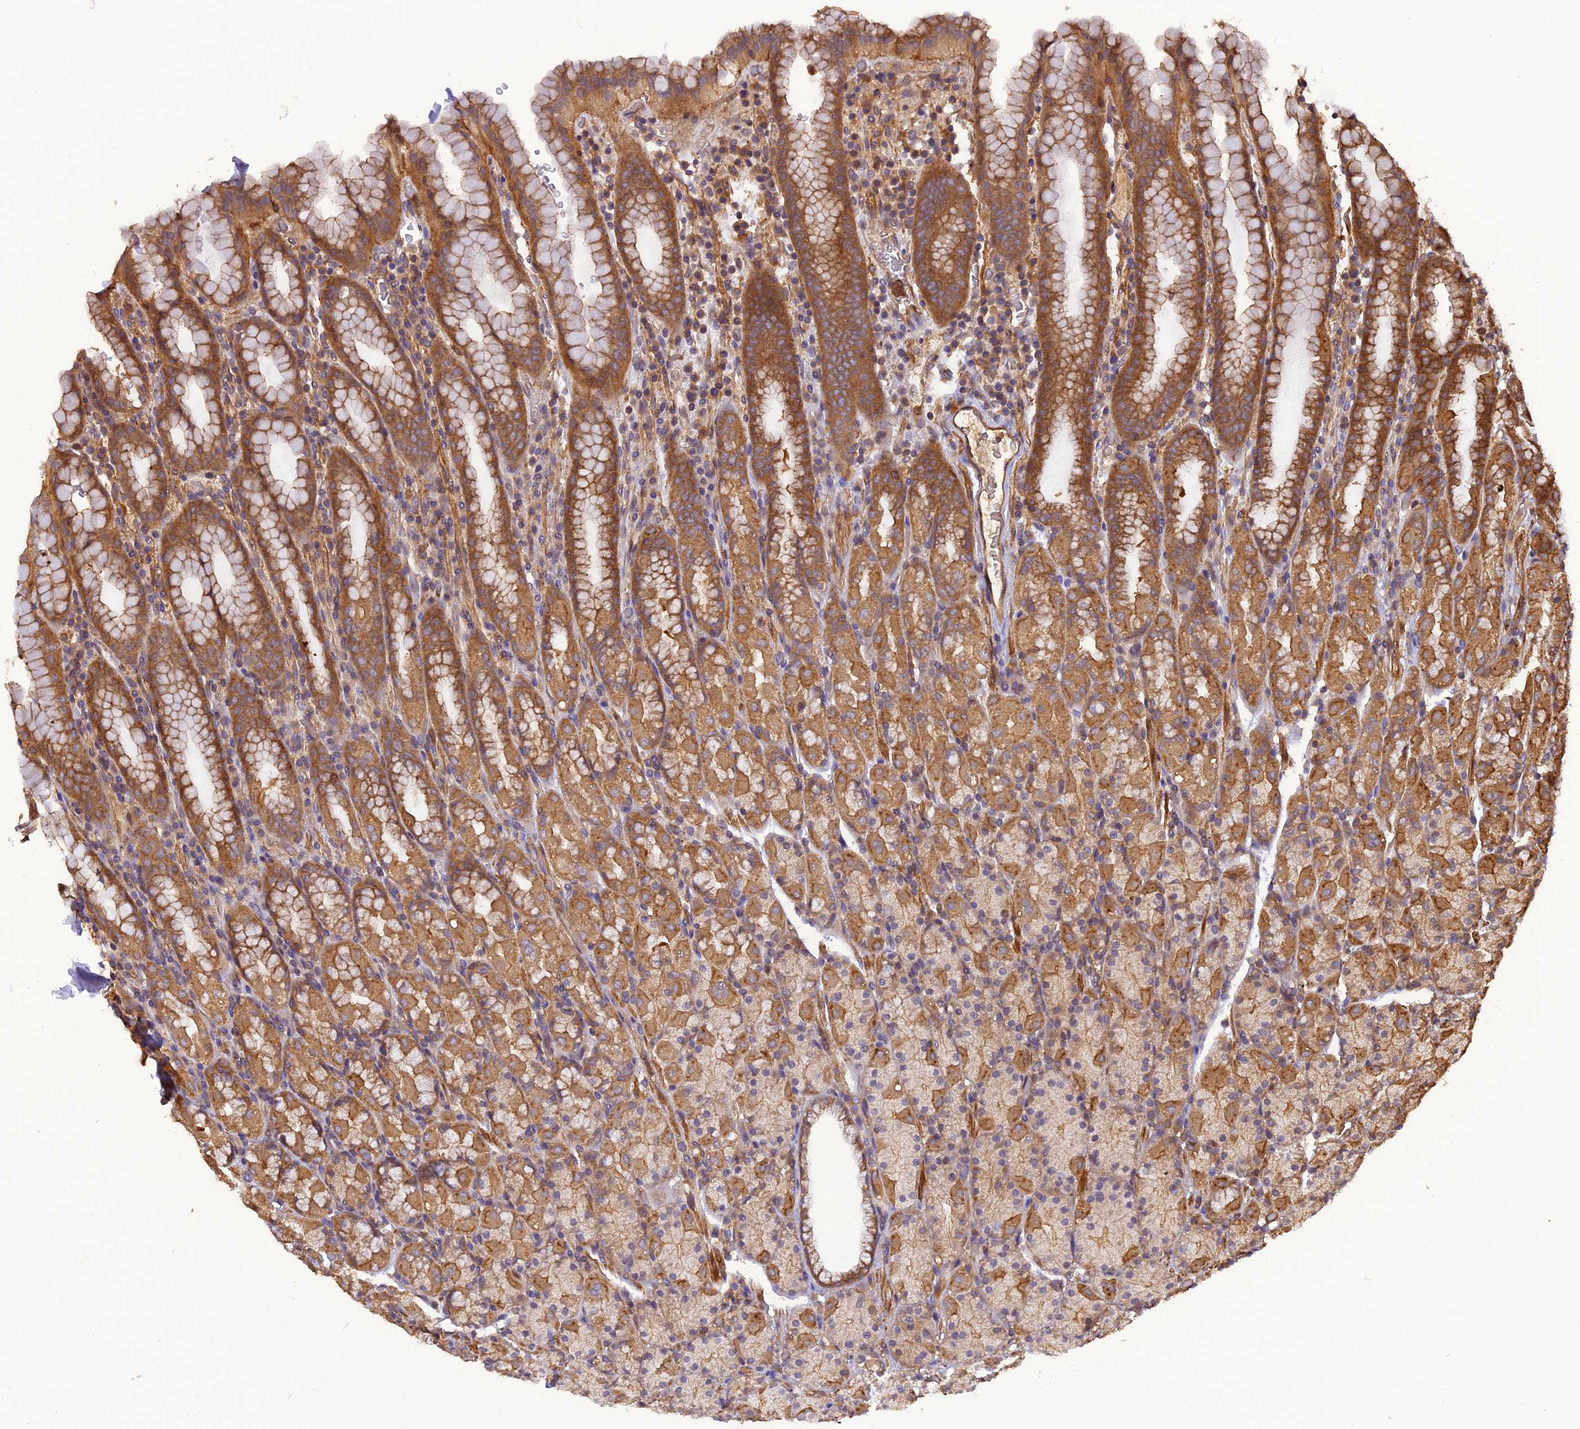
{"staining": {"intensity": "moderate", "quantity": ">75%", "location": "cytoplasmic/membranous"}, "tissue": "stomach", "cell_type": "Glandular cells", "image_type": "normal", "snomed": [{"axis": "morphology", "description": "Normal tissue, NOS"}, {"axis": "topography", "description": "Stomach, upper"}, {"axis": "topography", "description": "Stomach, lower"}, {"axis": "topography", "description": "Small intestine"}], "caption": "Stomach stained for a protein (brown) demonstrates moderate cytoplasmic/membranous positive staining in approximately >75% of glandular cells.", "gene": "STOML1", "patient": {"sex": "male", "age": 68}}